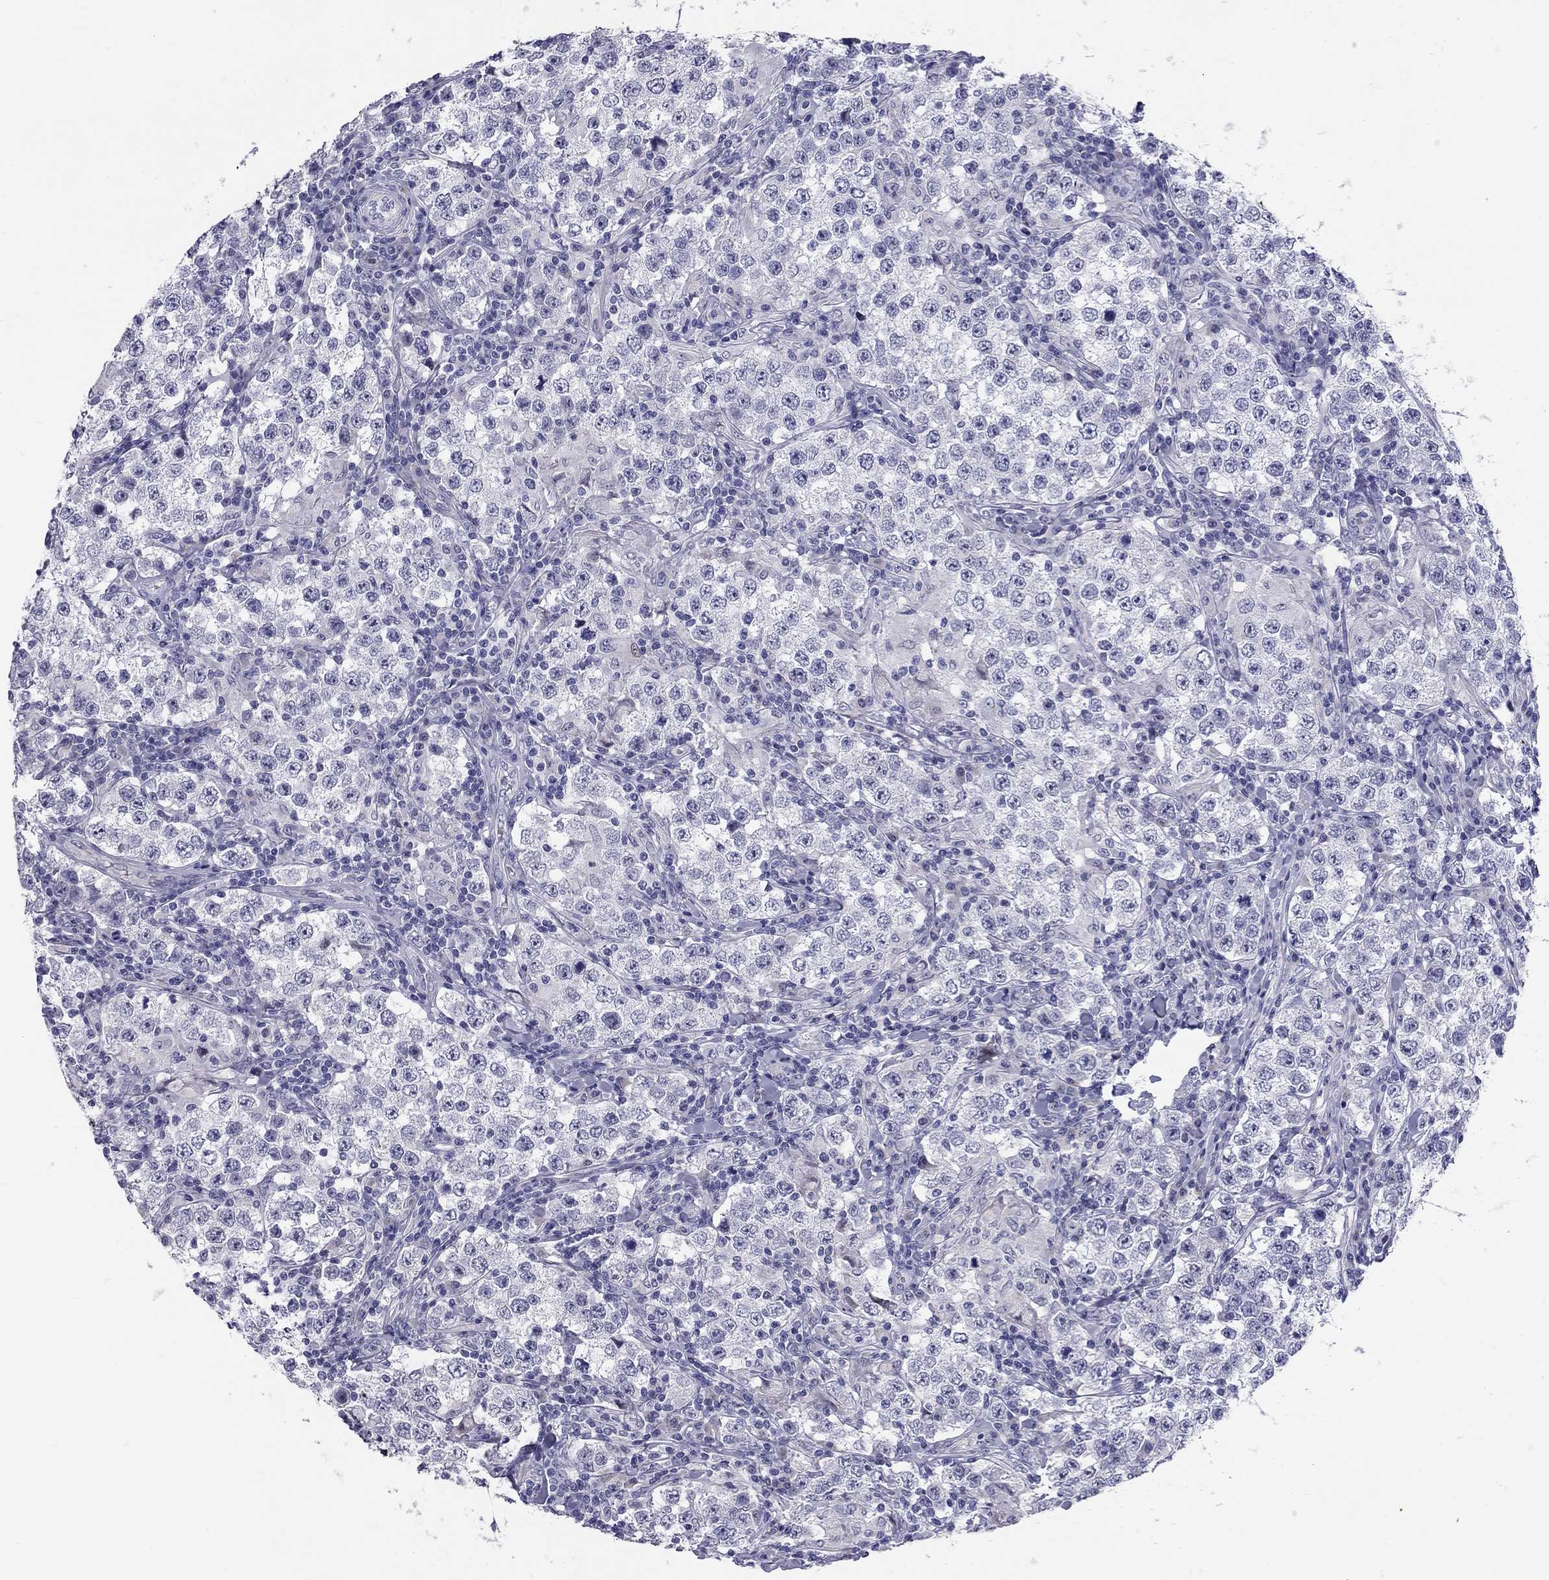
{"staining": {"intensity": "negative", "quantity": "none", "location": "none"}, "tissue": "testis cancer", "cell_type": "Tumor cells", "image_type": "cancer", "snomed": [{"axis": "morphology", "description": "Seminoma, NOS"}, {"axis": "morphology", "description": "Carcinoma, Embryonal, NOS"}, {"axis": "topography", "description": "Testis"}], "caption": "Tumor cells show no significant staining in testis seminoma.", "gene": "C8orf88", "patient": {"sex": "male", "age": 41}}